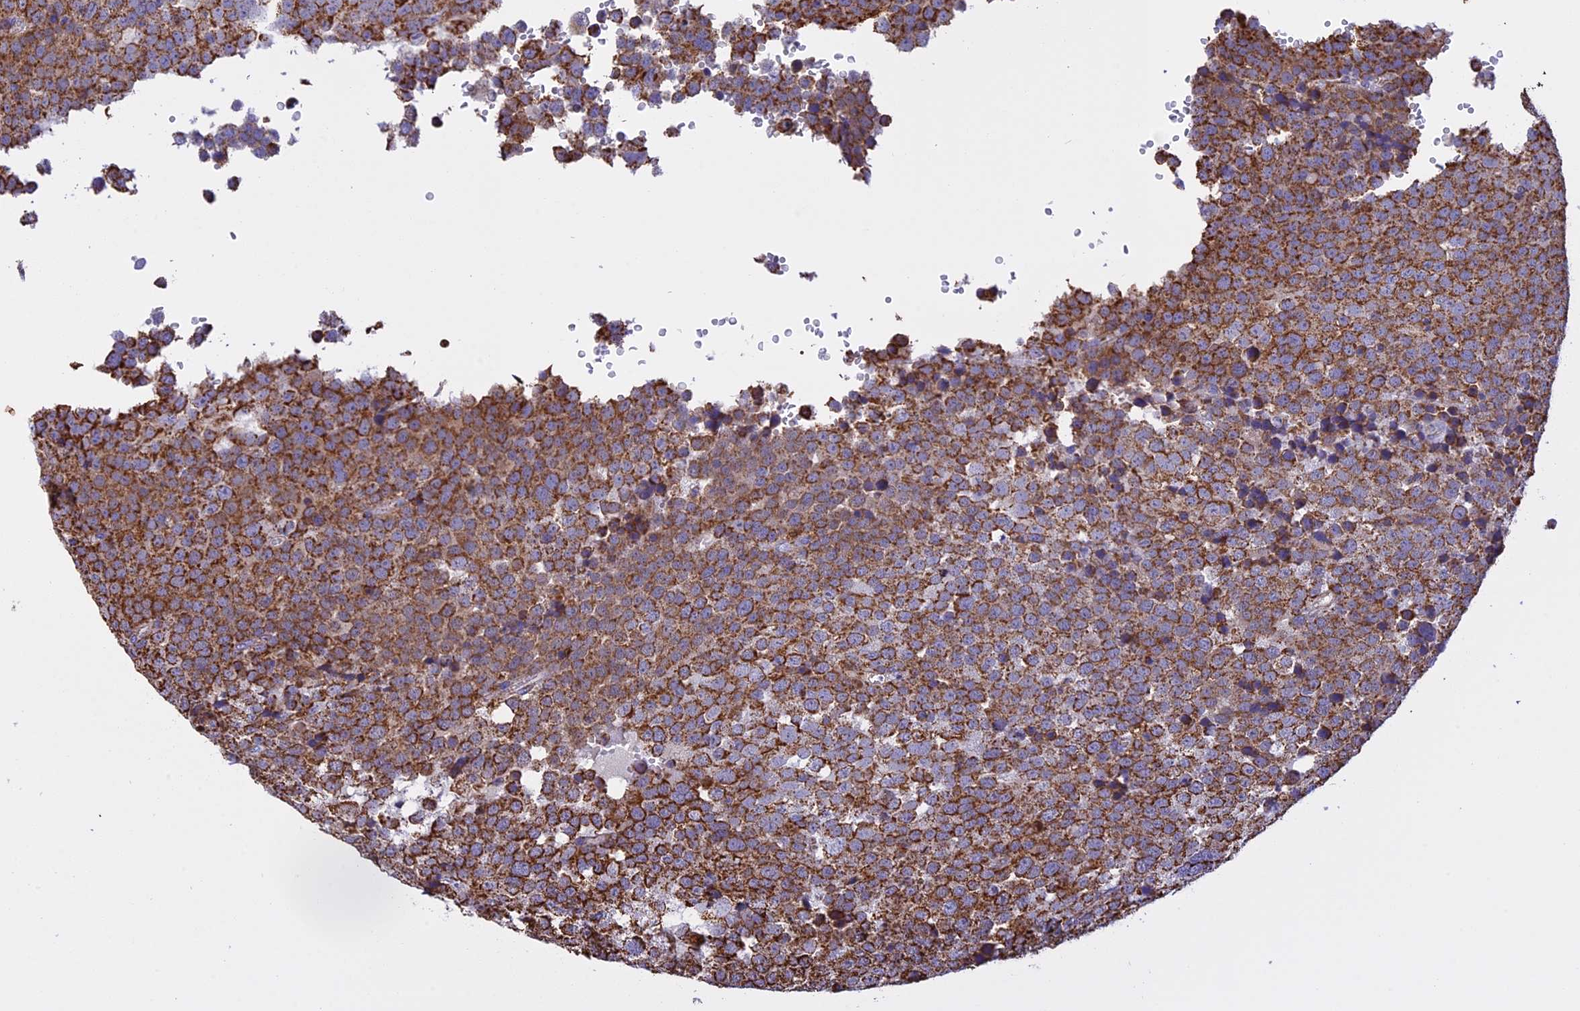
{"staining": {"intensity": "moderate", "quantity": ">75%", "location": "cytoplasmic/membranous"}, "tissue": "testis cancer", "cell_type": "Tumor cells", "image_type": "cancer", "snomed": [{"axis": "morphology", "description": "Seminoma, NOS"}, {"axis": "topography", "description": "Testis"}], "caption": "A photomicrograph of seminoma (testis) stained for a protein displays moderate cytoplasmic/membranous brown staining in tumor cells.", "gene": "KCNG1", "patient": {"sex": "male", "age": 71}}